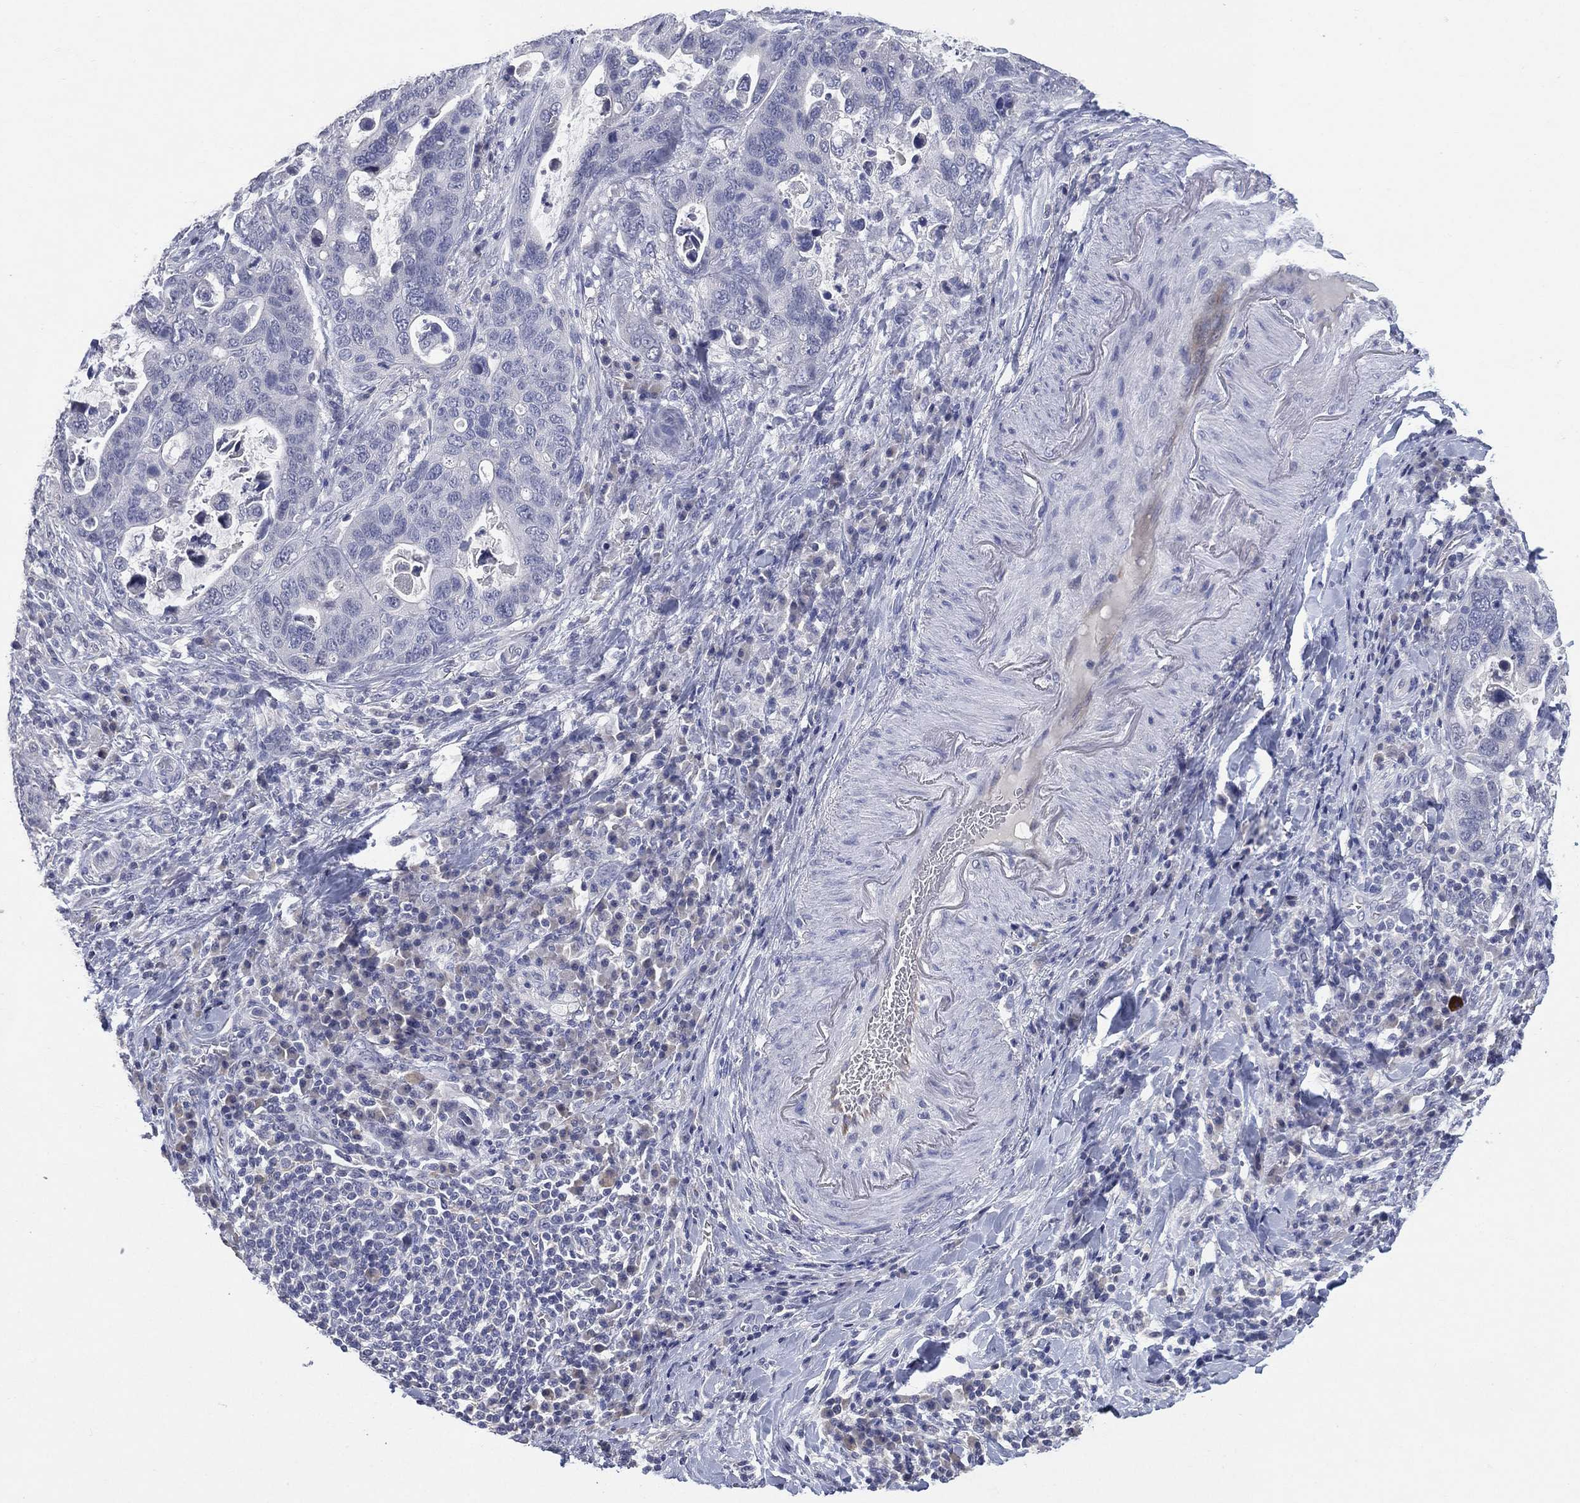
{"staining": {"intensity": "negative", "quantity": "none", "location": "none"}, "tissue": "stomach cancer", "cell_type": "Tumor cells", "image_type": "cancer", "snomed": [{"axis": "morphology", "description": "Adenocarcinoma, NOS"}, {"axis": "topography", "description": "Stomach"}], "caption": "The immunohistochemistry (IHC) micrograph has no significant staining in tumor cells of adenocarcinoma (stomach) tissue.", "gene": "KRT35", "patient": {"sex": "male", "age": 54}}